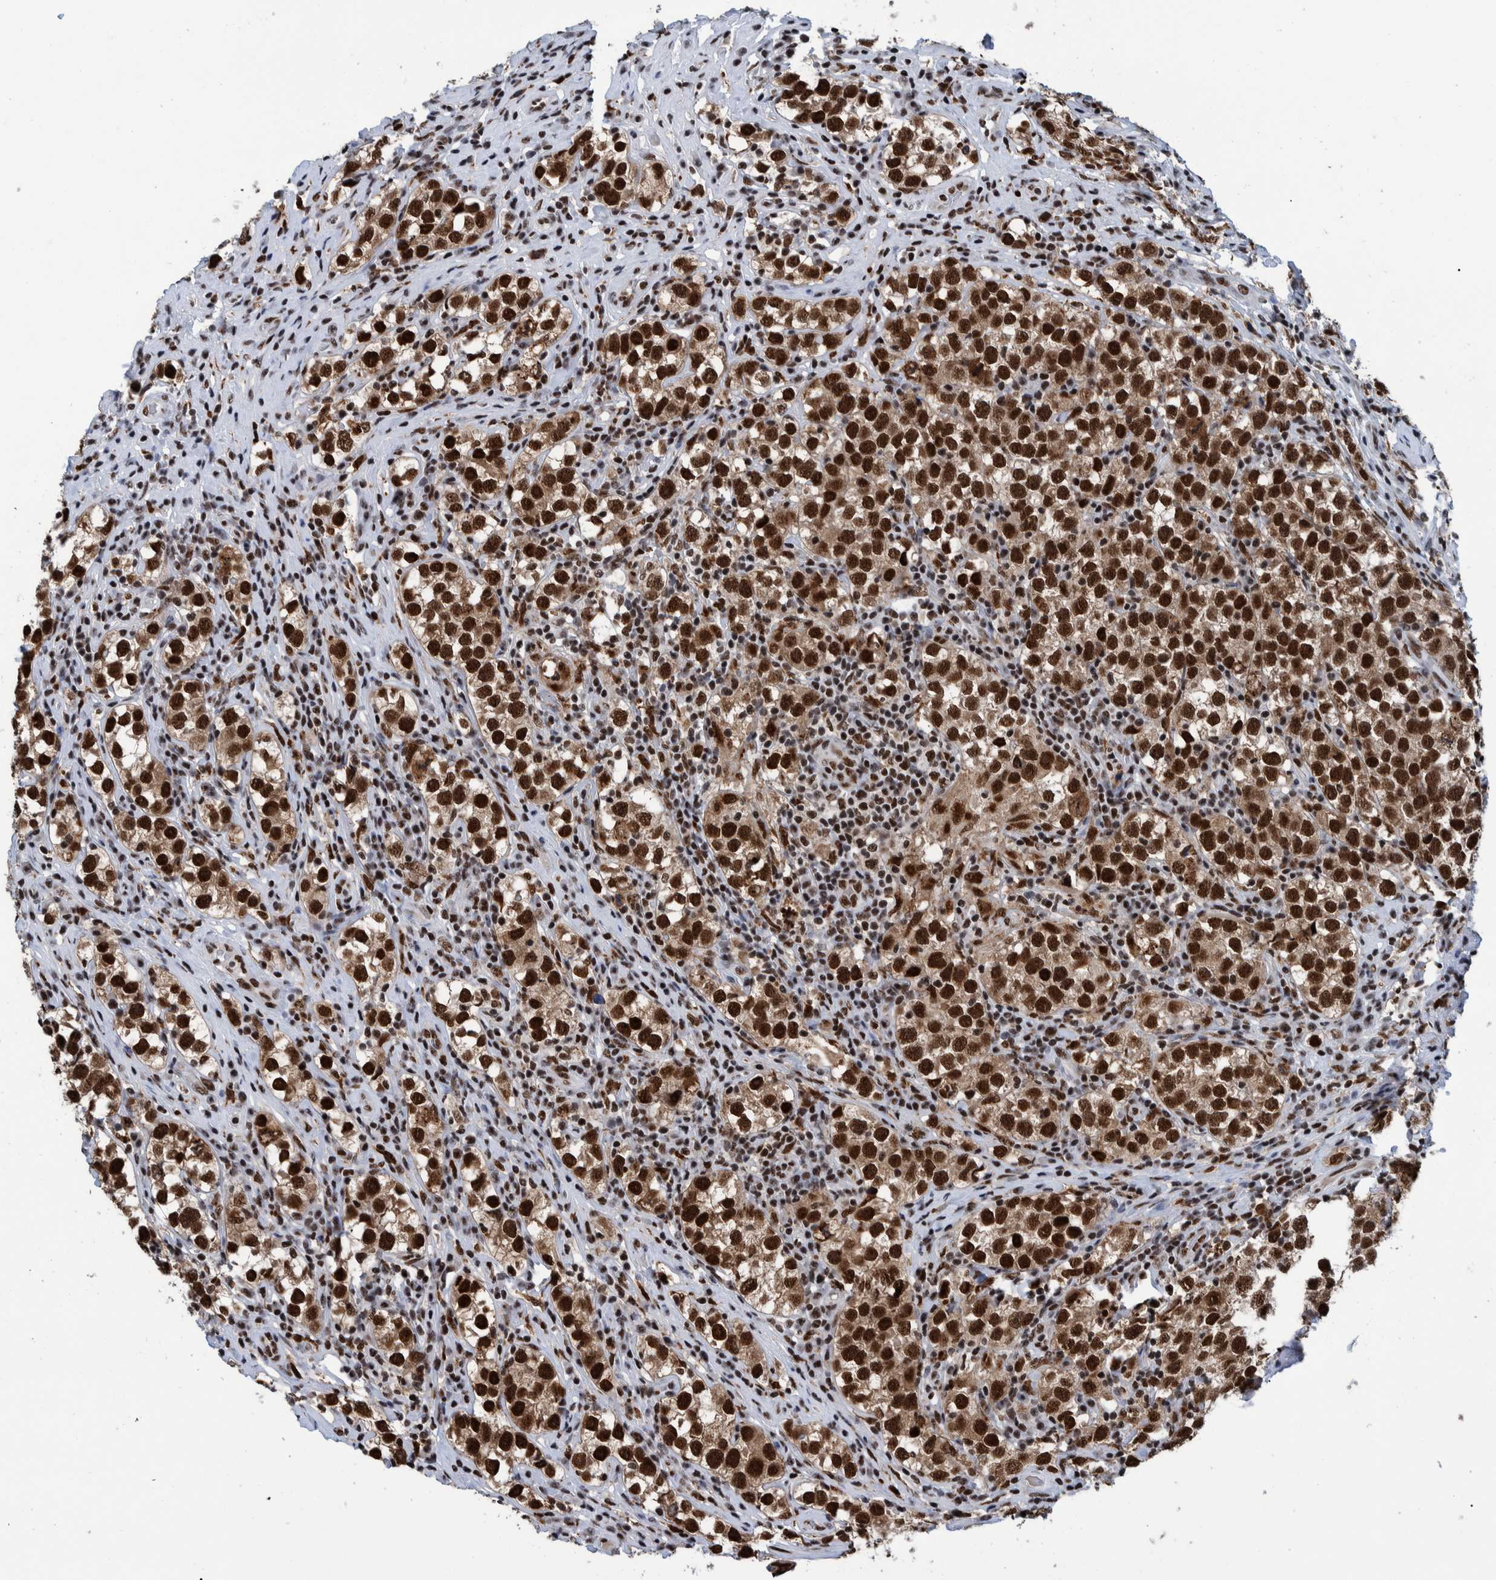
{"staining": {"intensity": "strong", "quantity": ">75%", "location": "cytoplasmic/membranous,nuclear"}, "tissue": "testis cancer", "cell_type": "Tumor cells", "image_type": "cancer", "snomed": [{"axis": "morphology", "description": "Normal tissue, NOS"}, {"axis": "morphology", "description": "Seminoma, NOS"}, {"axis": "topography", "description": "Testis"}], "caption": "This is an image of immunohistochemistry (IHC) staining of seminoma (testis), which shows strong staining in the cytoplasmic/membranous and nuclear of tumor cells.", "gene": "EFTUD2", "patient": {"sex": "male", "age": 43}}